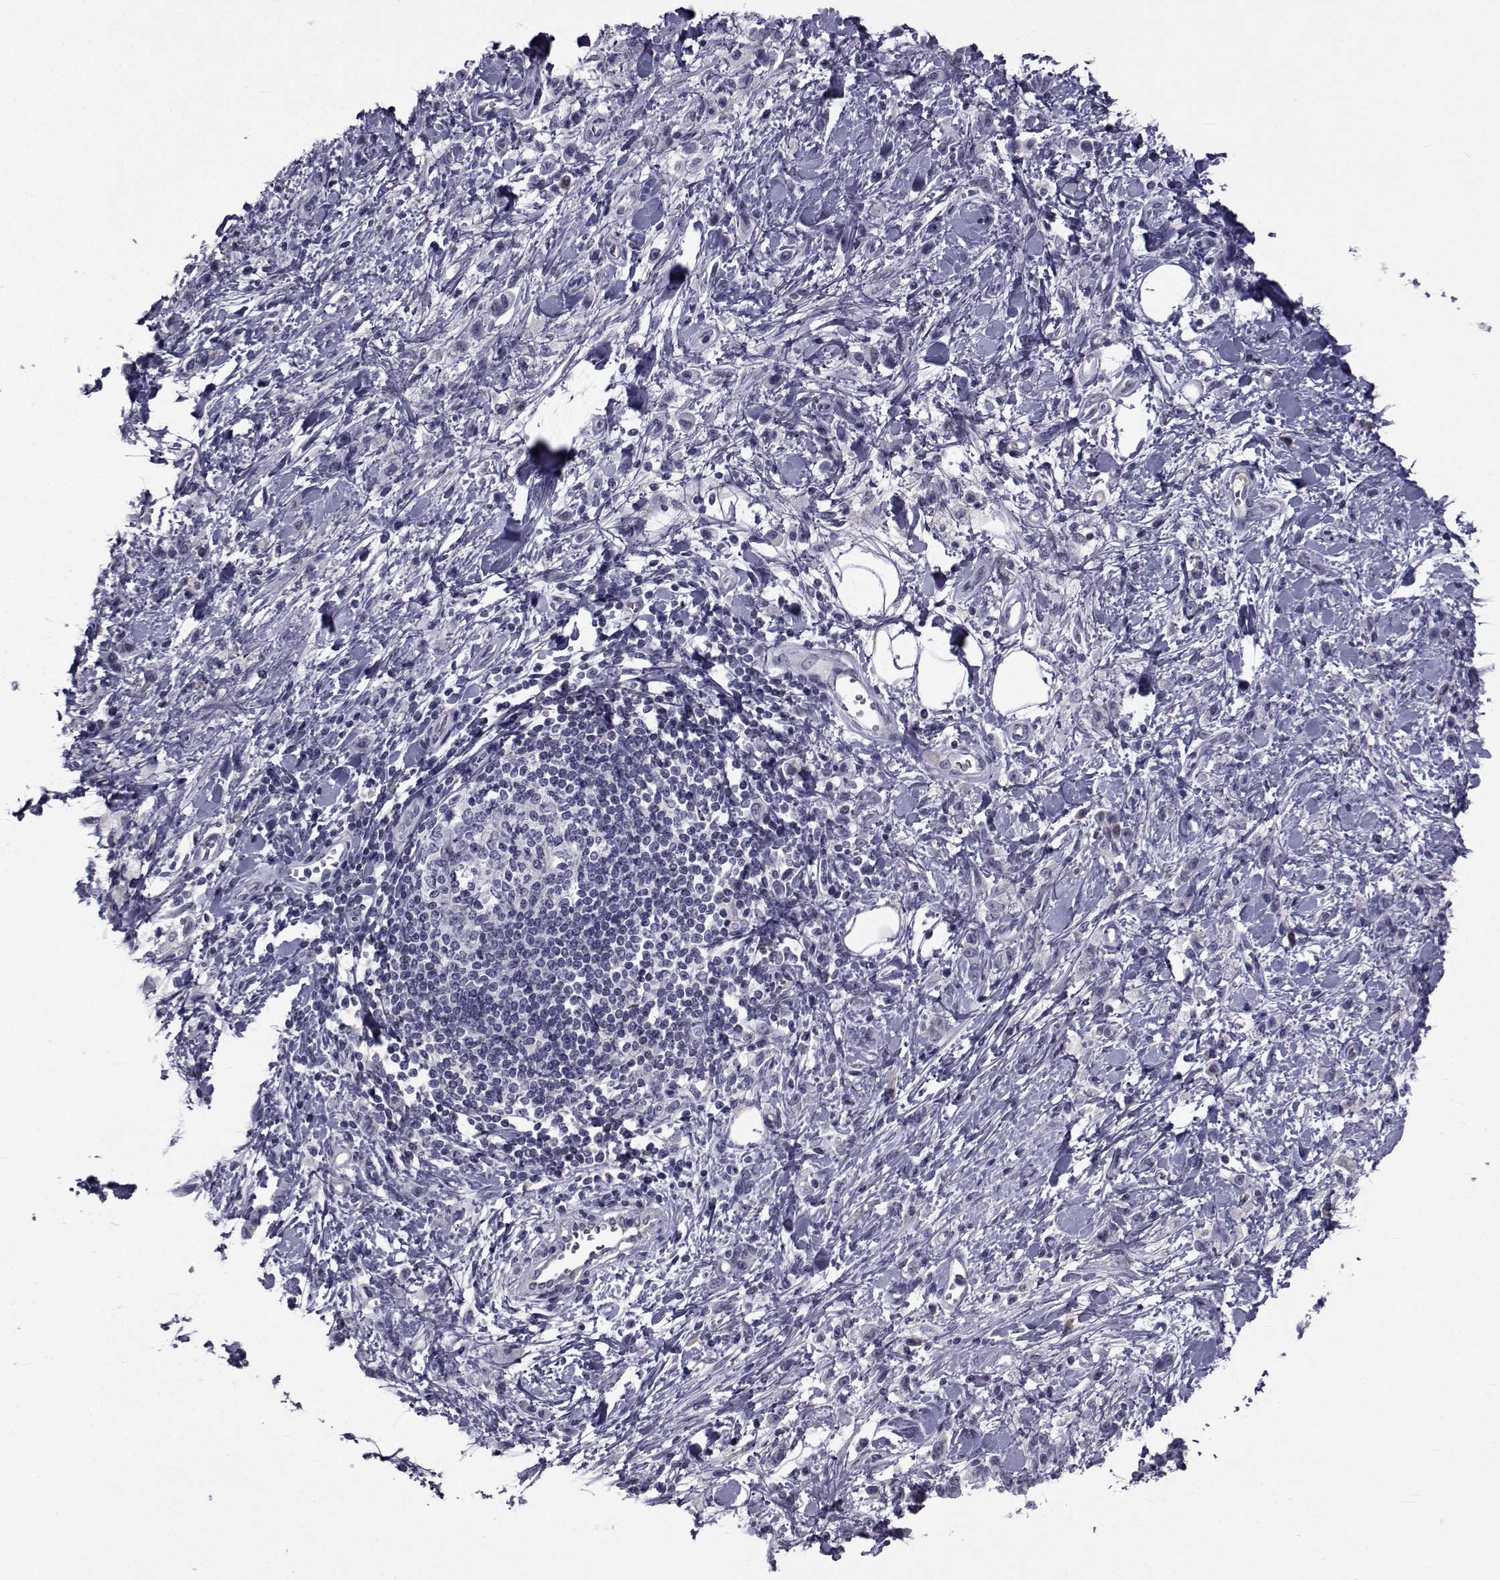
{"staining": {"intensity": "negative", "quantity": "none", "location": "none"}, "tissue": "stomach cancer", "cell_type": "Tumor cells", "image_type": "cancer", "snomed": [{"axis": "morphology", "description": "Adenocarcinoma, NOS"}, {"axis": "topography", "description": "Stomach"}], "caption": "High power microscopy micrograph of an IHC image of stomach cancer, revealing no significant expression in tumor cells. (Brightfield microscopy of DAB (3,3'-diaminobenzidine) IHC at high magnification).", "gene": "PAX2", "patient": {"sex": "male", "age": 77}}